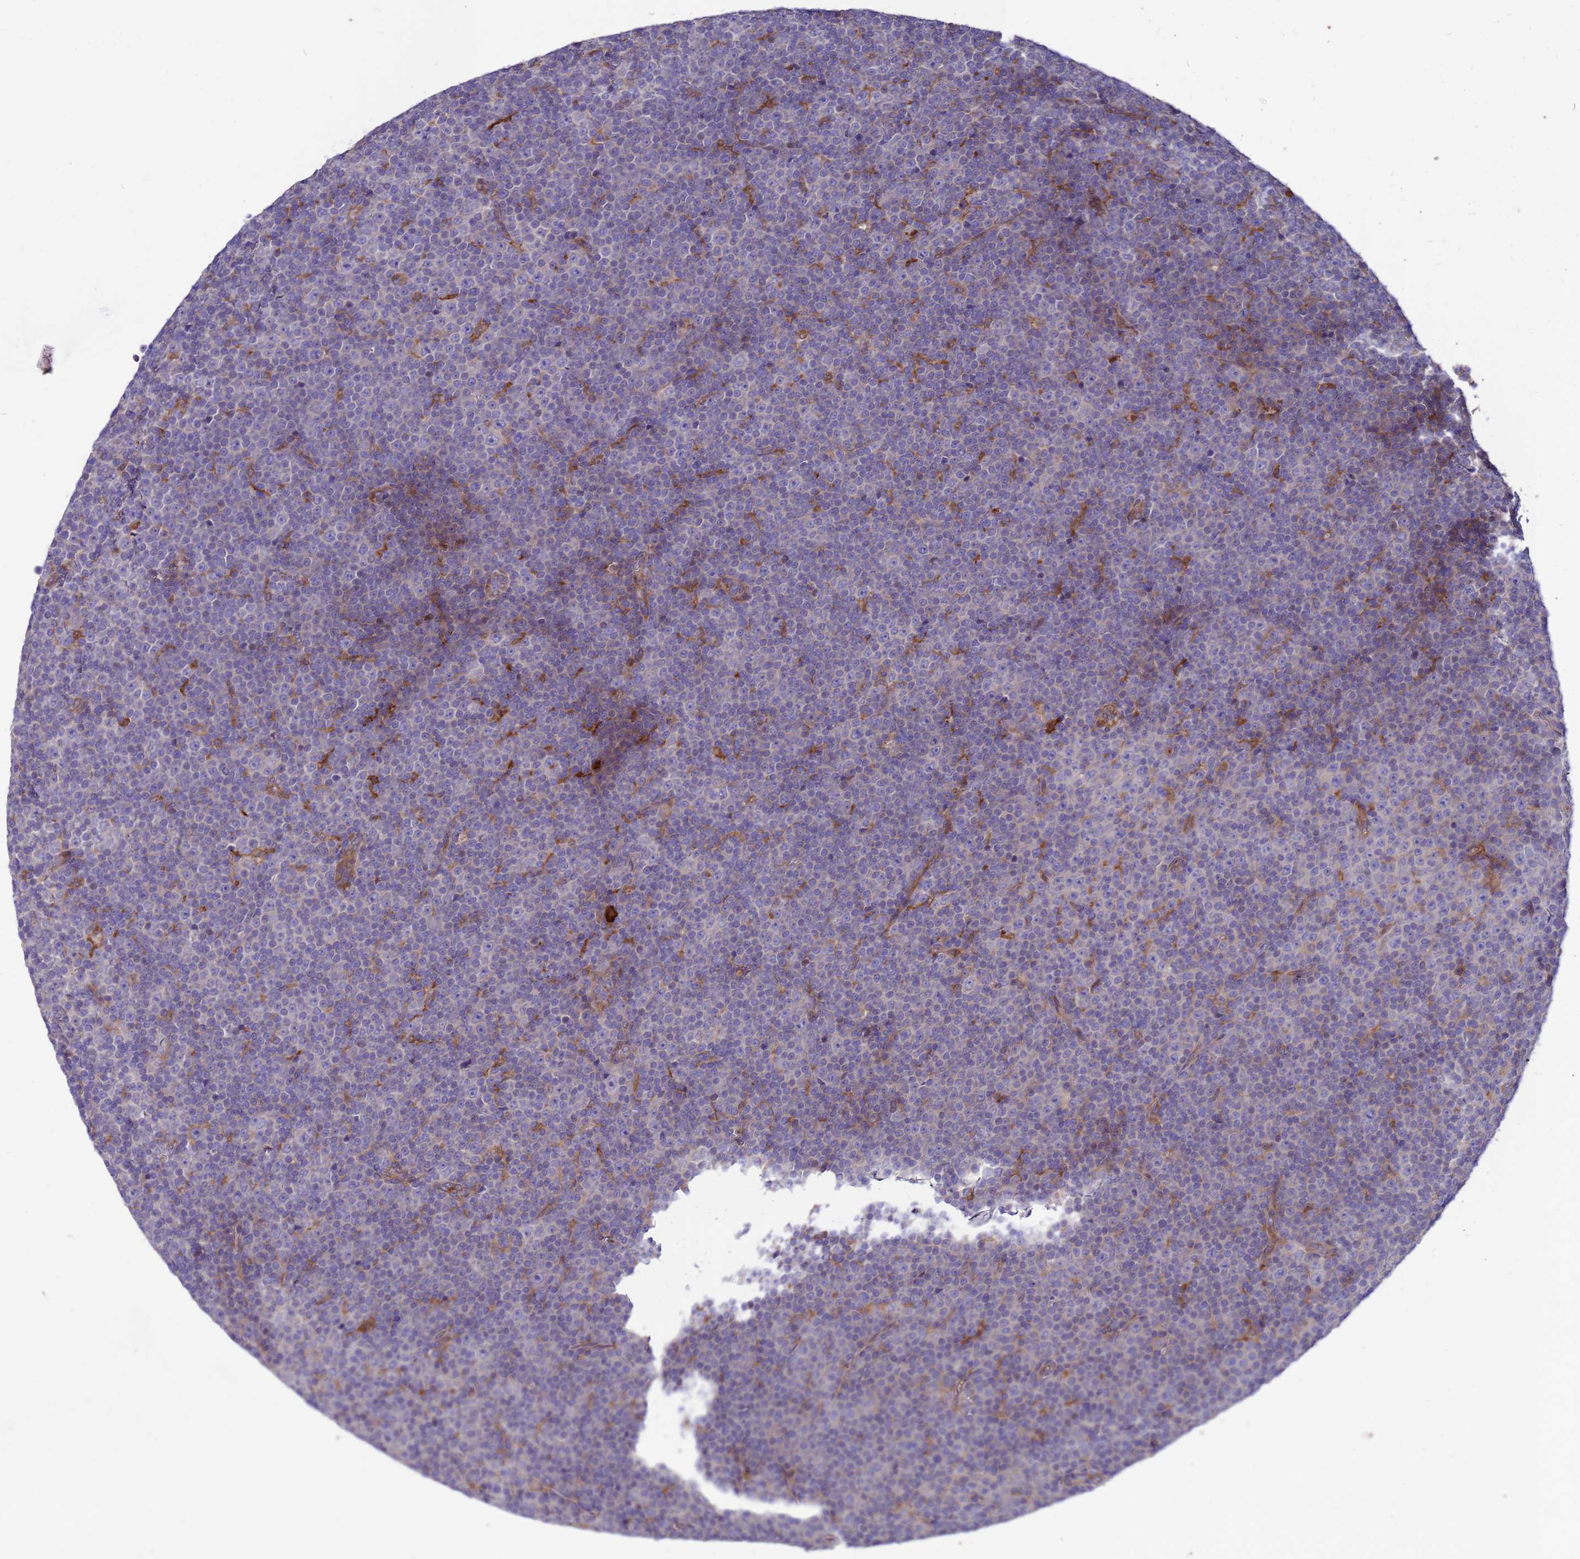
{"staining": {"intensity": "negative", "quantity": "none", "location": "none"}, "tissue": "lymphoma", "cell_type": "Tumor cells", "image_type": "cancer", "snomed": [{"axis": "morphology", "description": "Malignant lymphoma, non-Hodgkin's type, Low grade"}, {"axis": "topography", "description": "Lymph node"}], "caption": "Immunohistochemistry photomicrograph of human lymphoma stained for a protein (brown), which displays no staining in tumor cells.", "gene": "RNF215", "patient": {"sex": "female", "age": 67}}